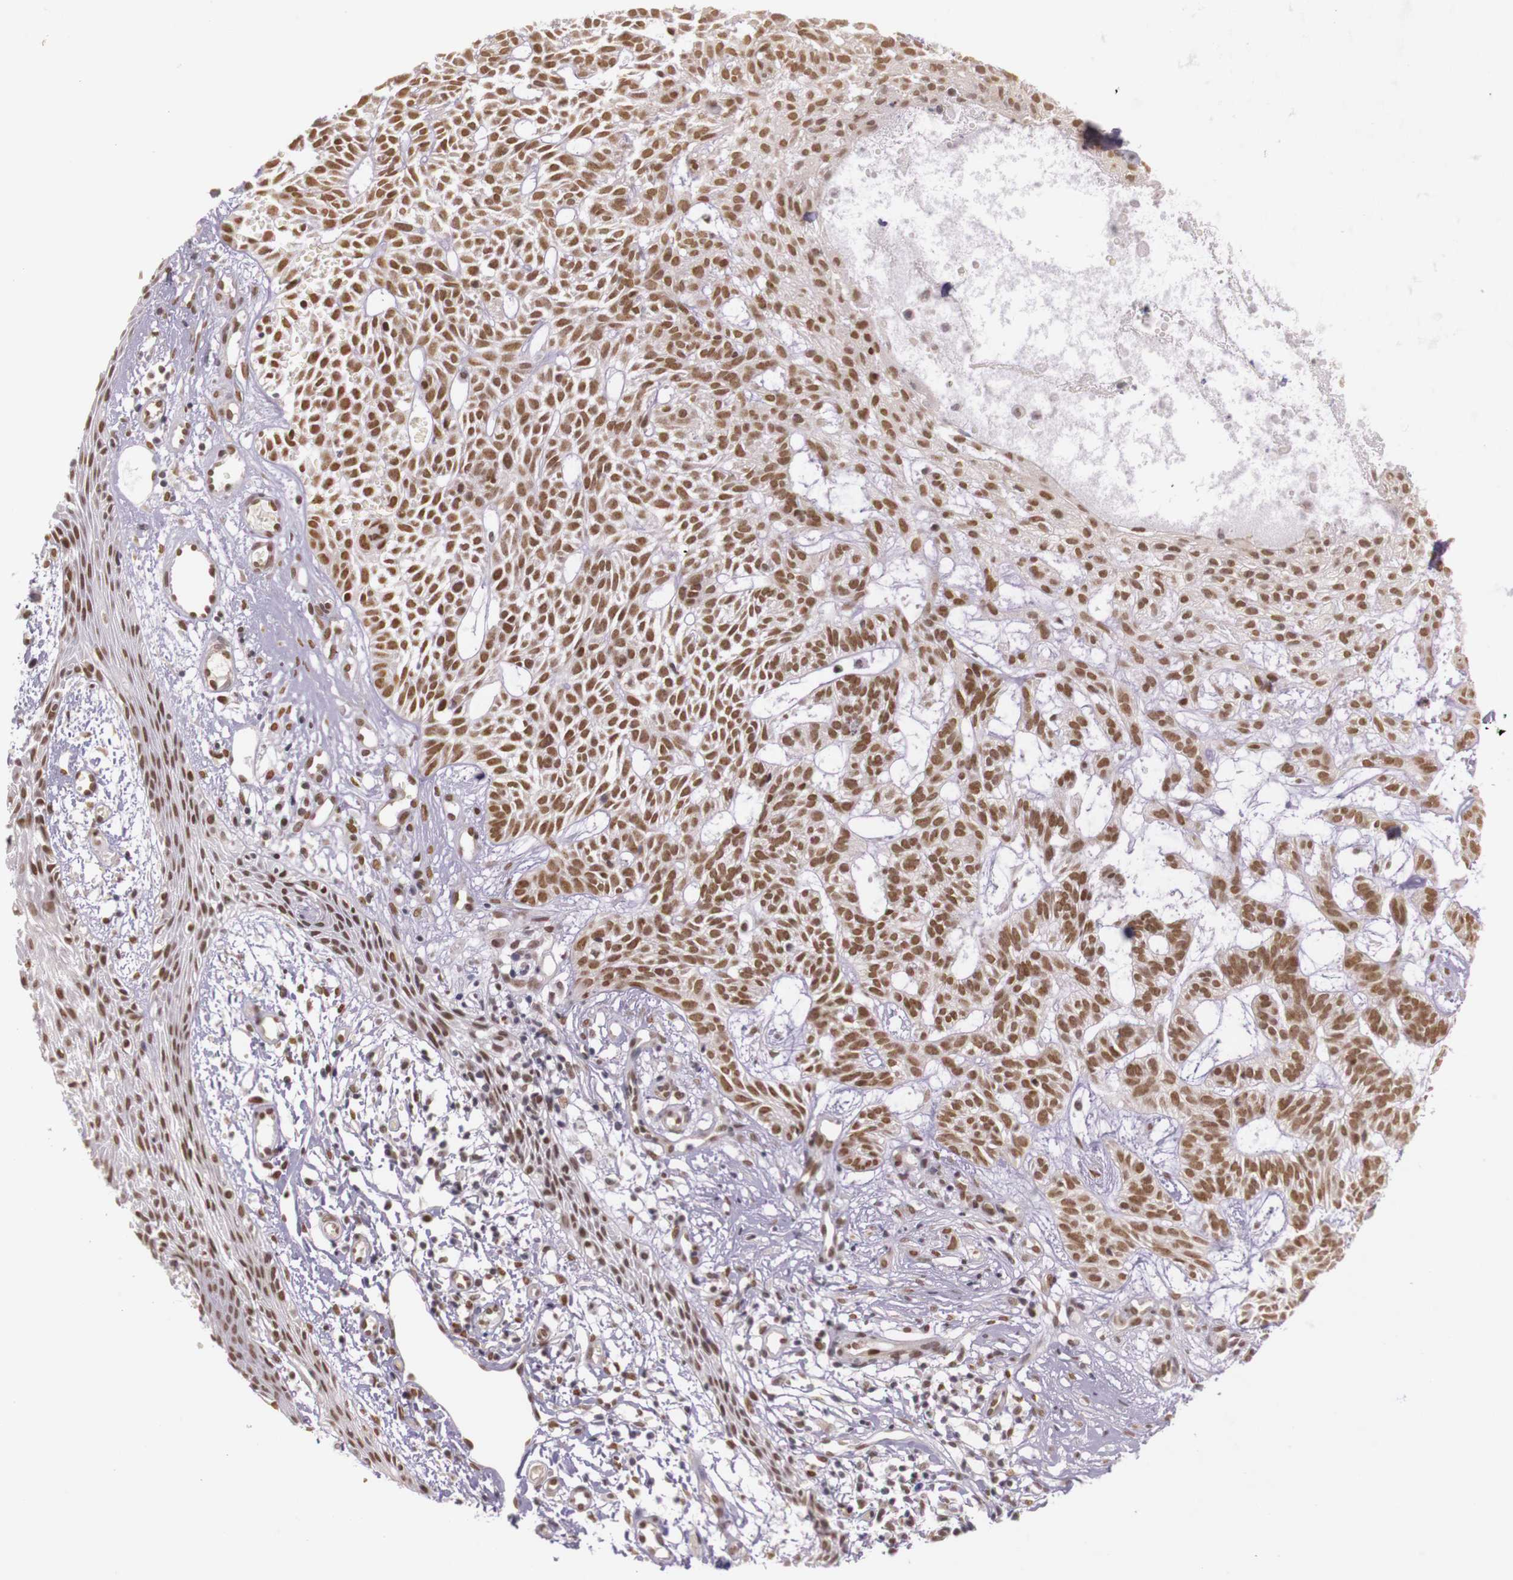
{"staining": {"intensity": "moderate", "quantity": ">75%", "location": "nuclear"}, "tissue": "skin cancer", "cell_type": "Tumor cells", "image_type": "cancer", "snomed": [{"axis": "morphology", "description": "Basal cell carcinoma"}, {"axis": "topography", "description": "Skin"}], "caption": "A high-resolution photomicrograph shows immunohistochemistry (IHC) staining of basal cell carcinoma (skin), which demonstrates moderate nuclear expression in approximately >75% of tumor cells.", "gene": "WDR13", "patient": {"sex": "male", "age": 75}}